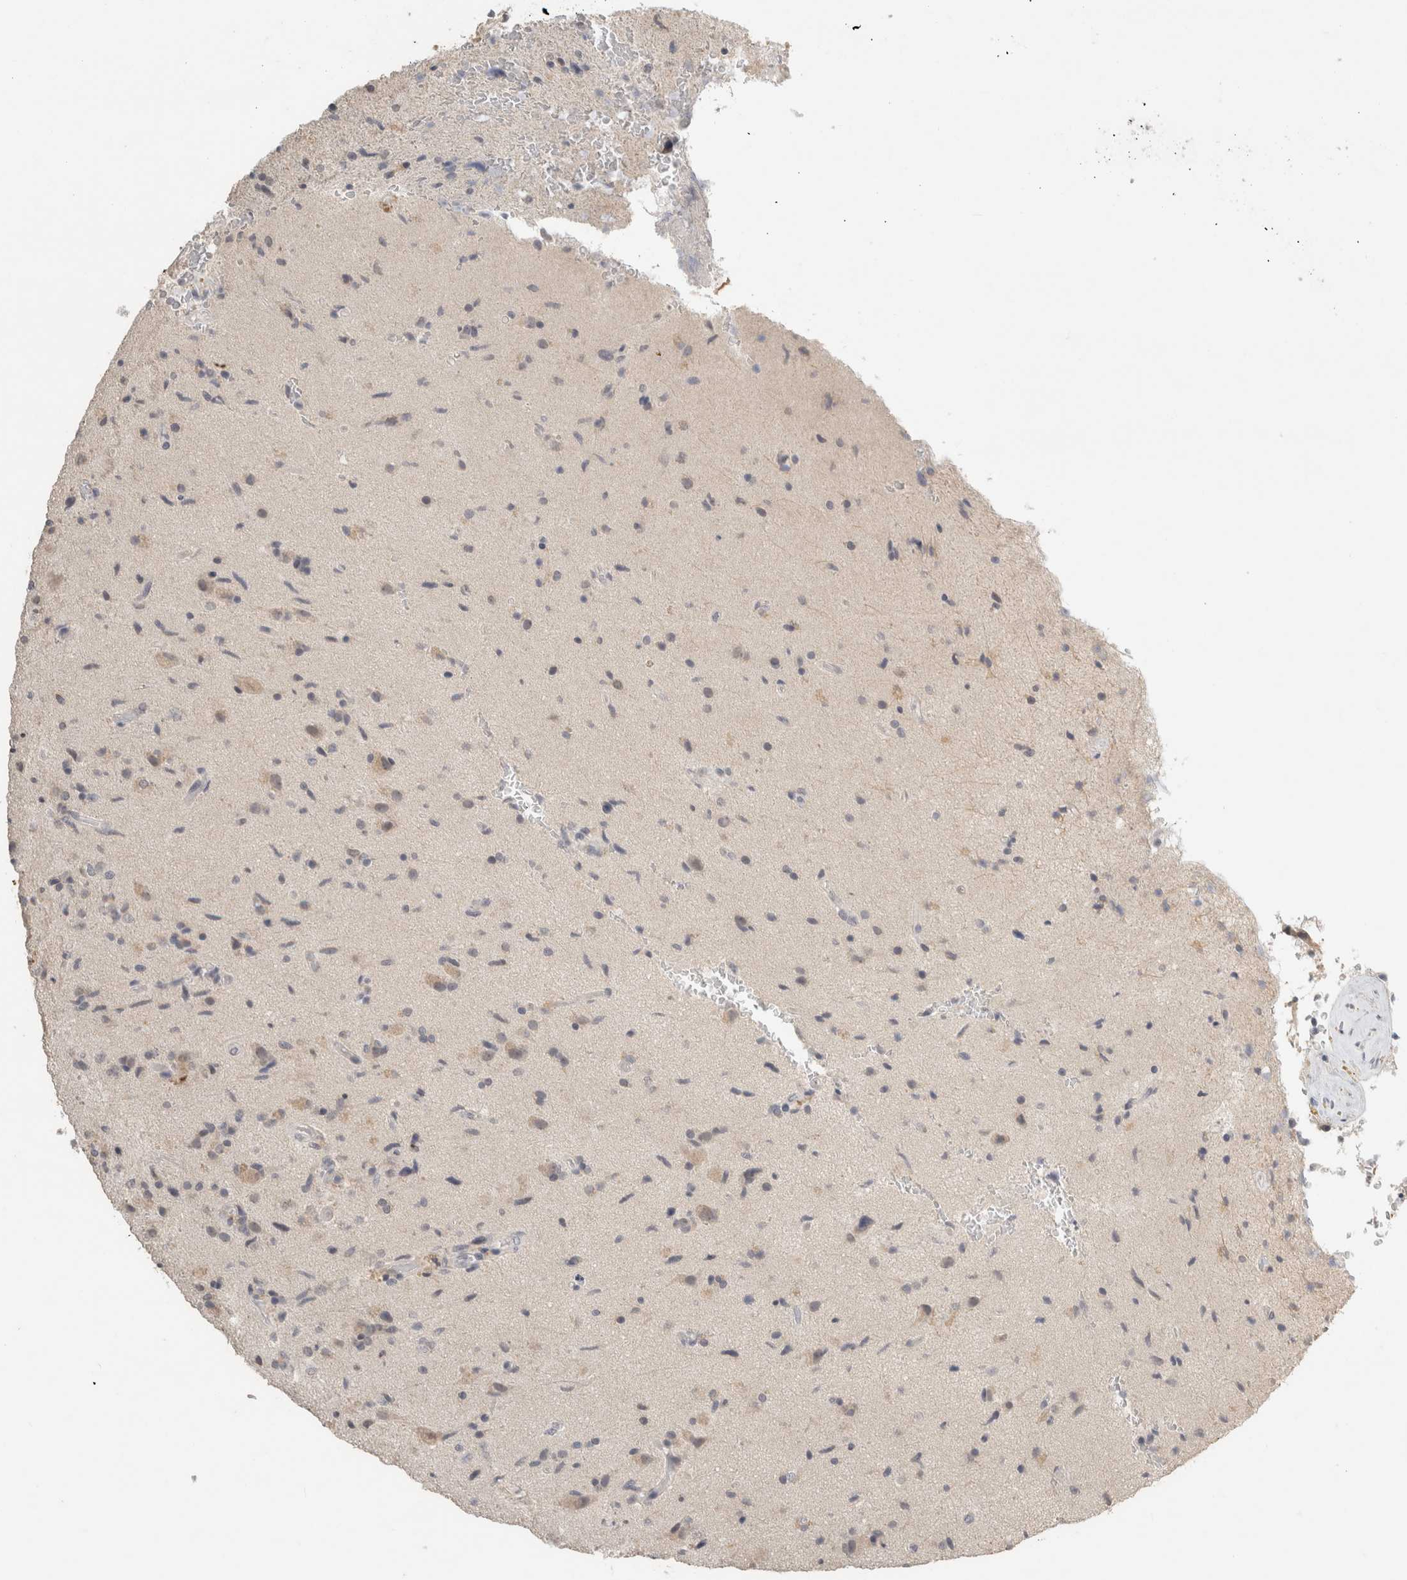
{"staining": {"intensity": "negative", "quantity": "none", "location": "none"}, "tissue": "glioma", "cell_type": "Tumor cells", "image_type": "cancer", "snomed": [{"axis": "morphology", "description": "Glioma, malignant, High grade"}, {"axis": "topography", "description": "Brain"}], "caption": "Immunohistochemistry of malignant glioma (high-grade) shows no expression in tumor cells.", "gene": "TRAT1", "patient": {"sex": "male", "age": 72}}